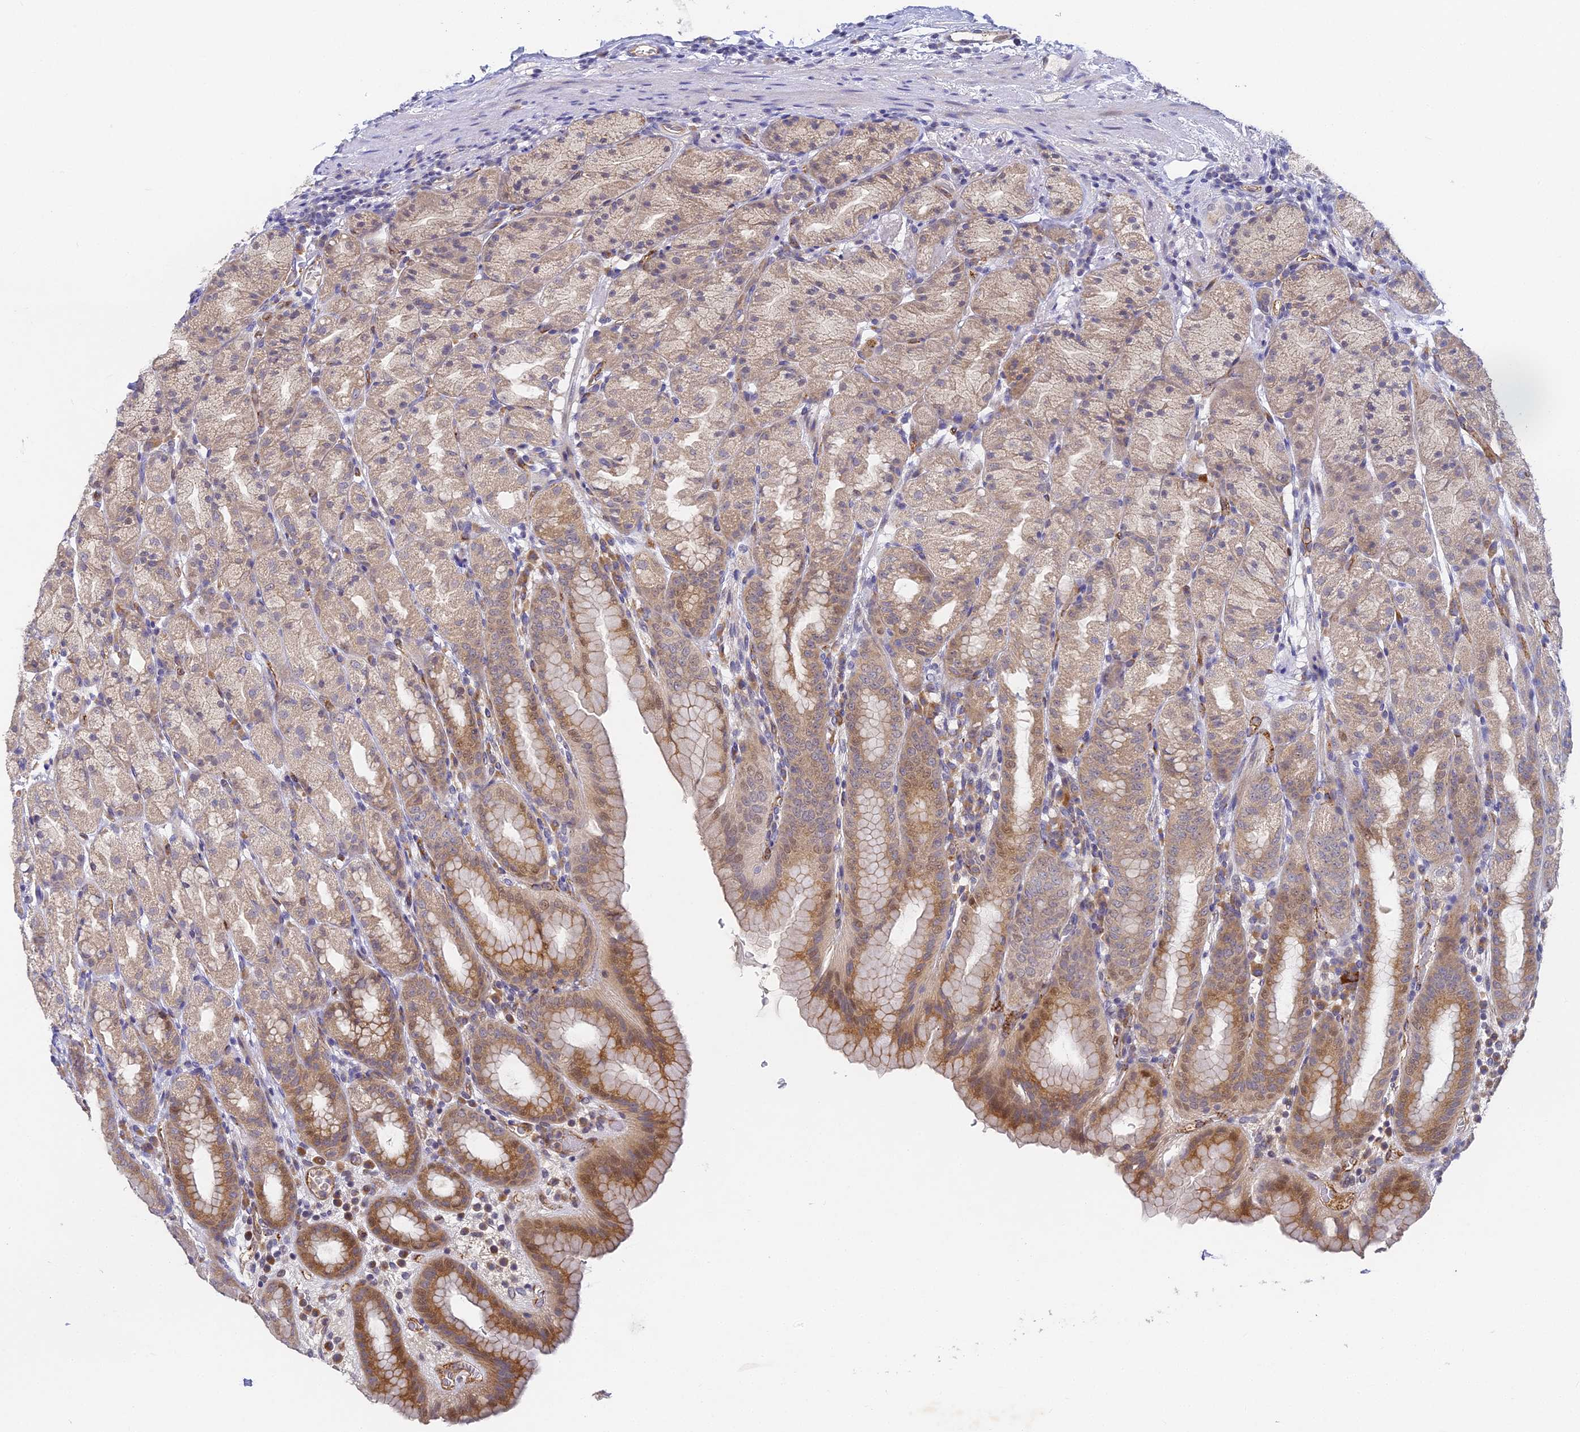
{"staining": {"intensity": "moderate", "quantity": "25%-75%", "location": "cytoplasmic/membranous"}, "tissue": "stomach", "cell_type": "Glandular cells", "image_type": "normal", "snomed": [{"axis": "morphology", "description": "Normal tissue, NOS"}, {"axis": "topography", "description": "Stomach, upper"}], "caption": "Immunohistochemical staining of unremarkable human stomach demonstrates 25%-75% levels of moderate cytoplasmic/membranous protein expression in about 25%-75% of glandular cells. (DAB (3,3'-diaminobenzidine) IHC with brightfield microscopy, high magnification).", "gene": "DNAAF10", "patient": {"sex": "male", "age": 68}}